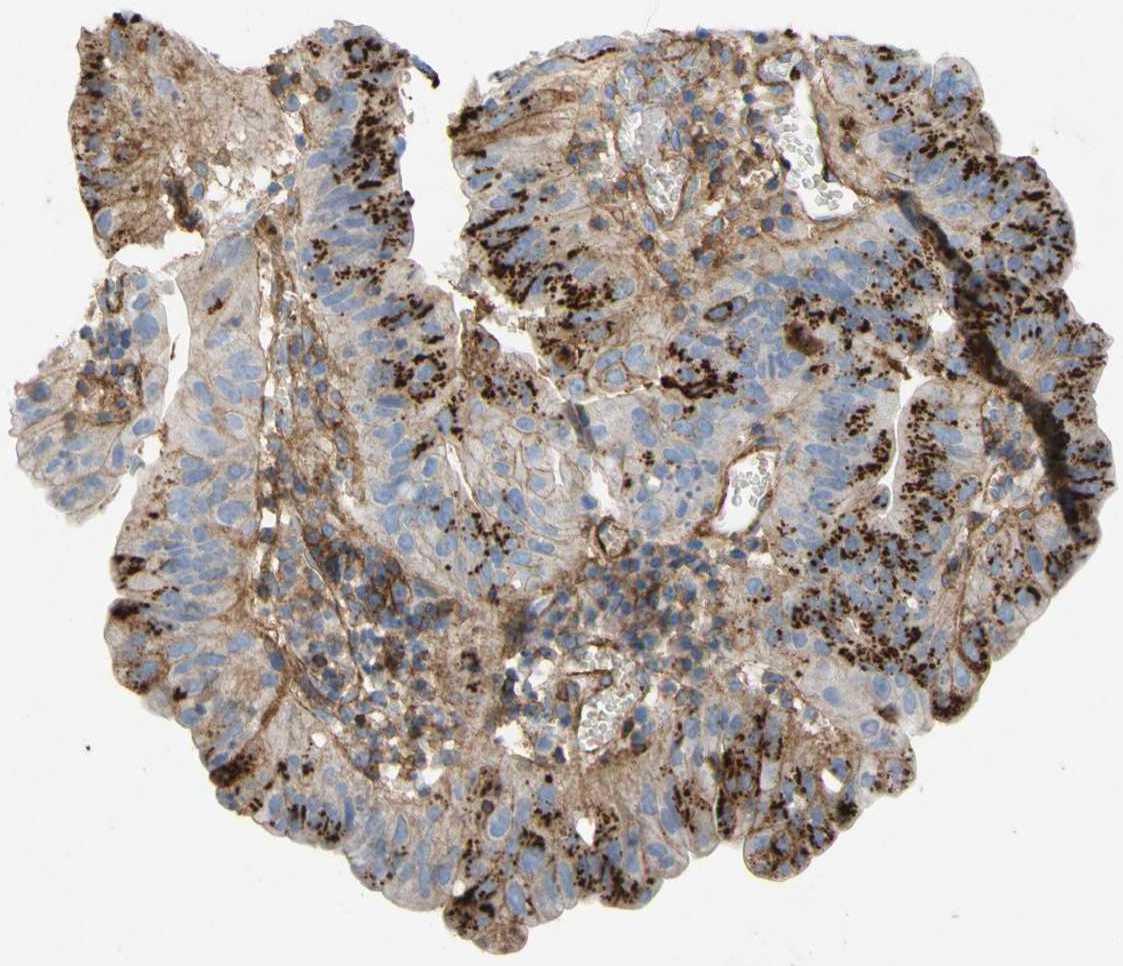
{"staining": {"intensity": "strong", "quantity": "25%-75%", "location": "cytoplasmic/membranous"}, "tissue": "stomach cancer", "cell_type": "Tumor cells", "image_type": "cancer", "snomed": [{"axis": "morphology", "description": "Adenocarcinoma, NOS"}, {"axis": "topography", "description": "Stomach"}], "caption": "Brown immunohistochemical staining in human stomach cancer demonstrates strong cytoplasmic/membranous expression in approximately 25%-75% of tumor cells. (DAB IHC, brown staining for protein, blue staining for nuclei).", "gene": "ATP2A3", "patient": {"sex": "male", "age": 59}}